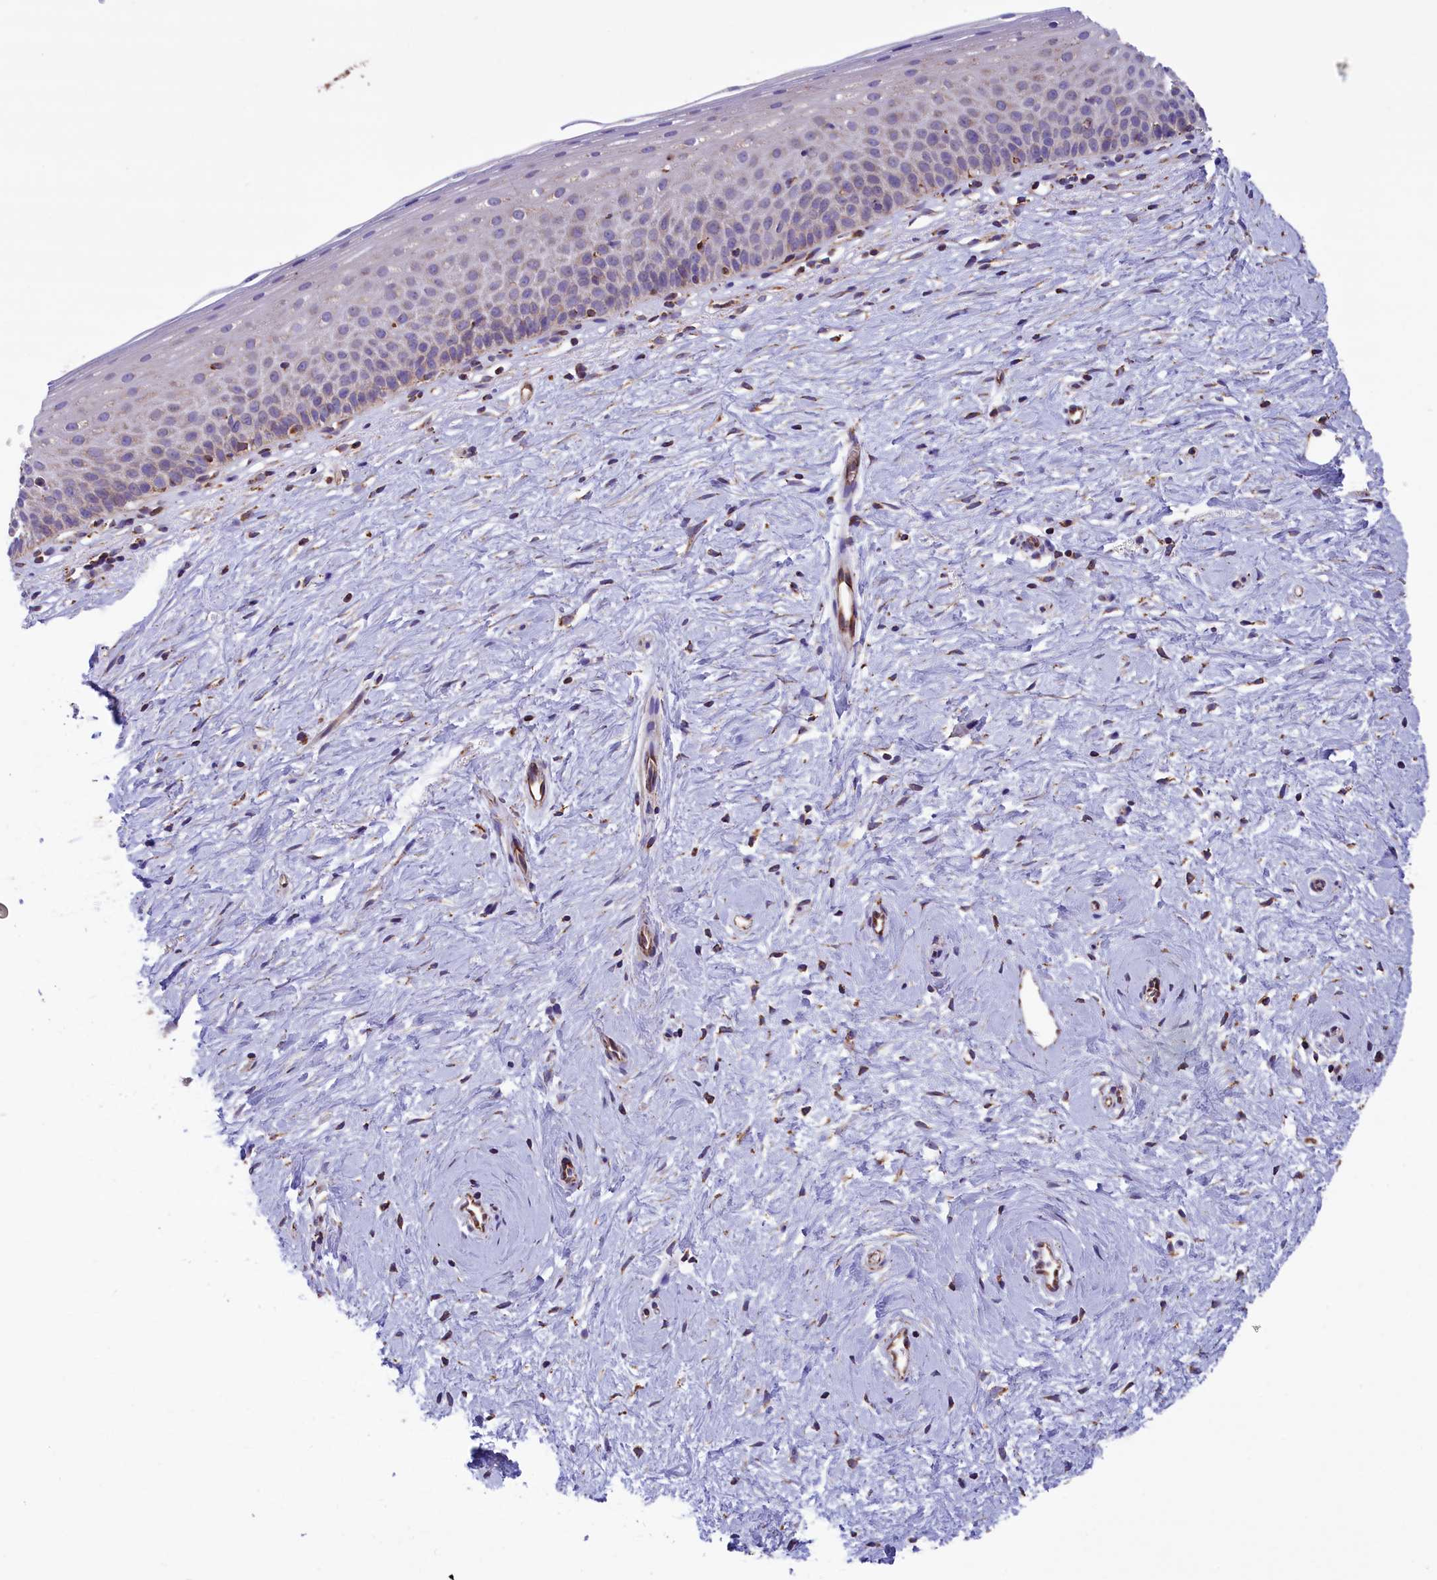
{"staining": {"intensity": "strong", "quantity": ">75%", "location": "cytoplasmic/membranous"}, "tissue": "cervix", "cell_type": "Glandular cells", "image_type": "normal", "snomed": [{"axis": "morphology", "description": "Normal tissue, NOS"}, {"axis": "topography", "description": "Cervix"}], "caption": "Protein analysis of unremarkable cervix demonstrates strong cytoplasmic/membranous expression in about >75% of glandular cells.", "gene": "GATB", "patient": {"sex": "female", "age": 57}}